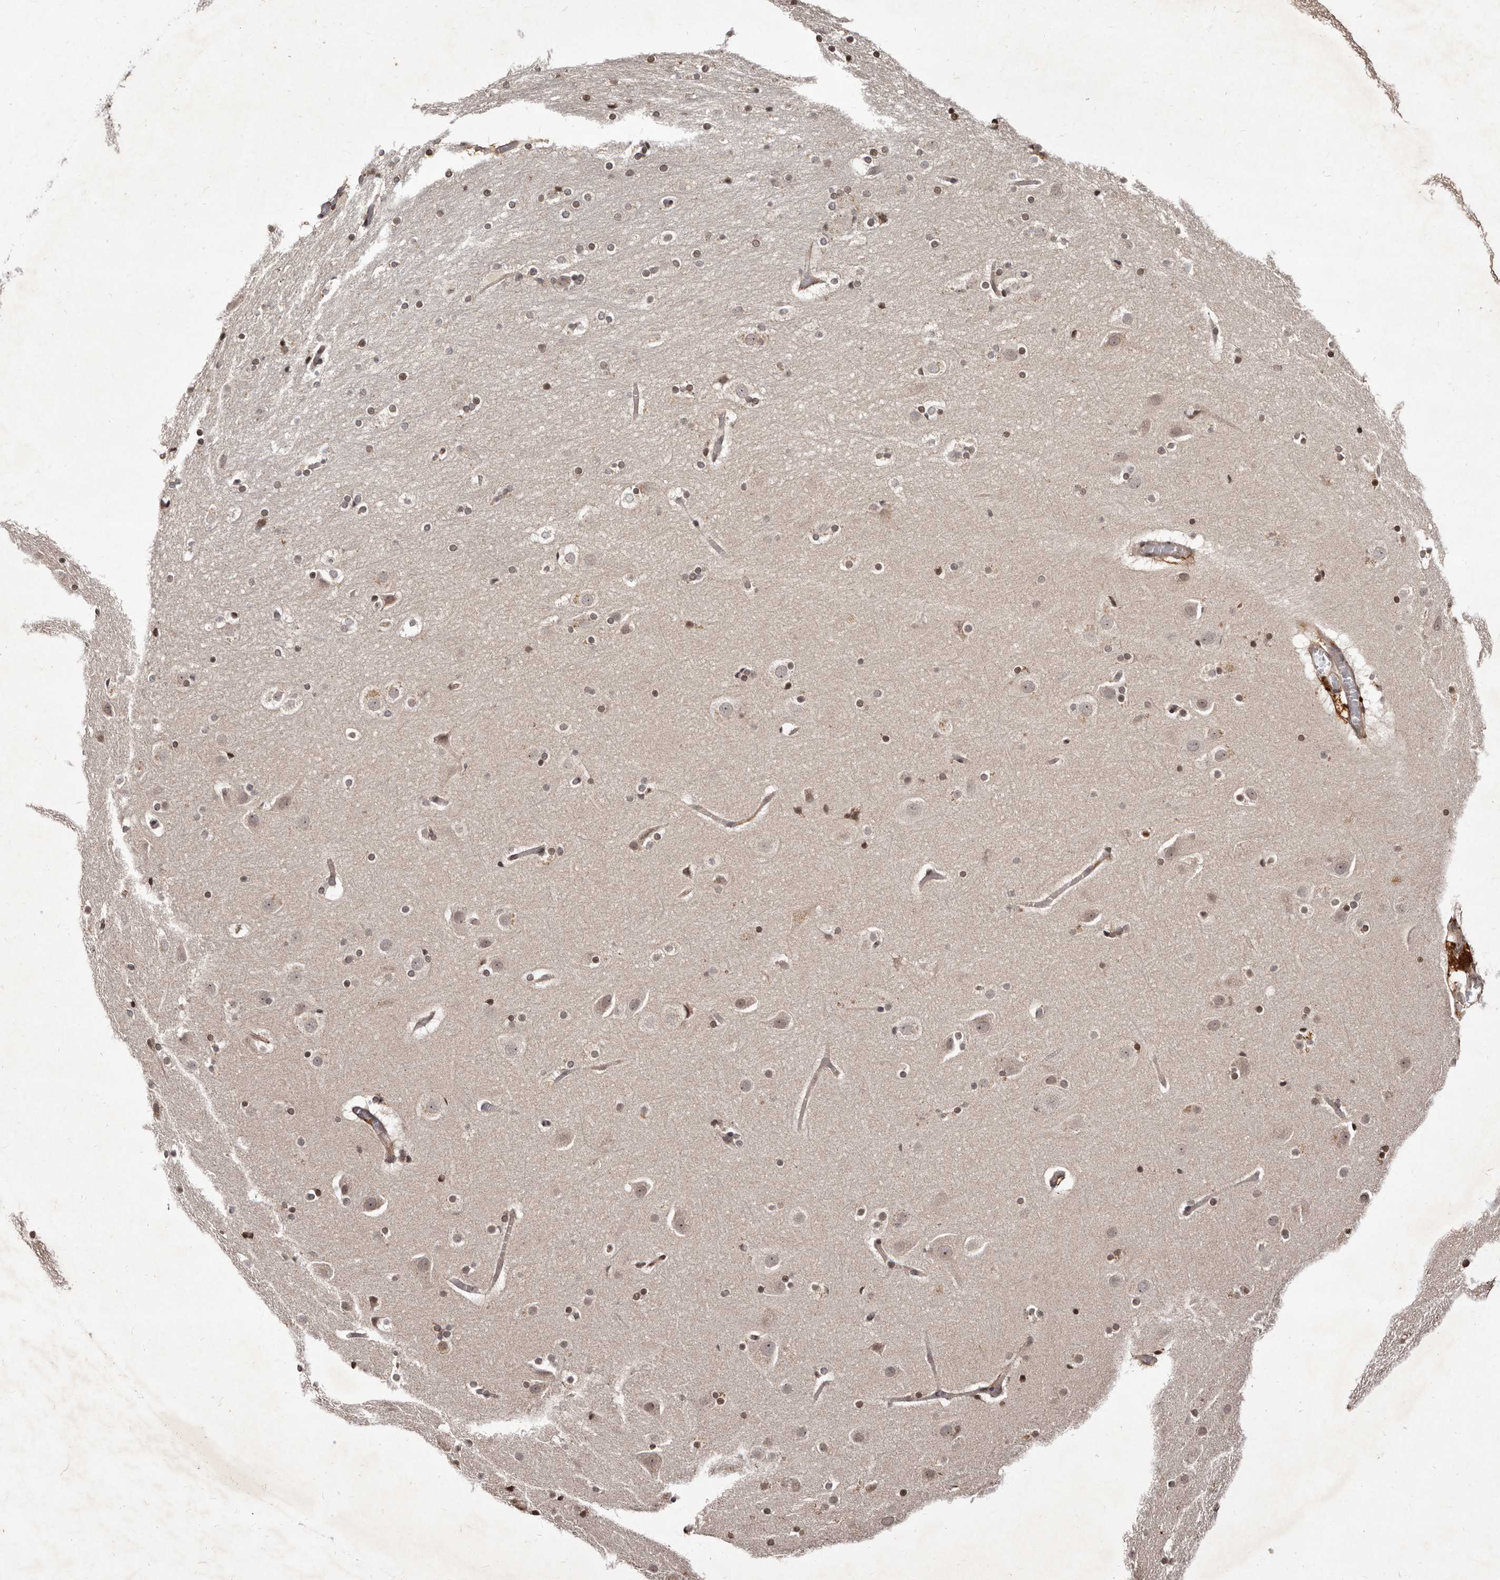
{"staining": {"intensity": "weak", "quantity": ">75%", "location": "nuclear"}, "tissue": "cerebral cortex", "cell_type": "Endothelial cells", "image_type": "normal", "snomed": [{"axis": "morphology", "description": "Normal tissue, NOS"}, {"axis": "topography", "description": "Cerebral cortex"}], "caption": "Immunohistochemical staining of unremarkable cerebral cortex shows weak nuclear protein staining in about >75% of endothelial cells.", "gene": "LCORL", "patient": {"sex": "male", "age": 57}}